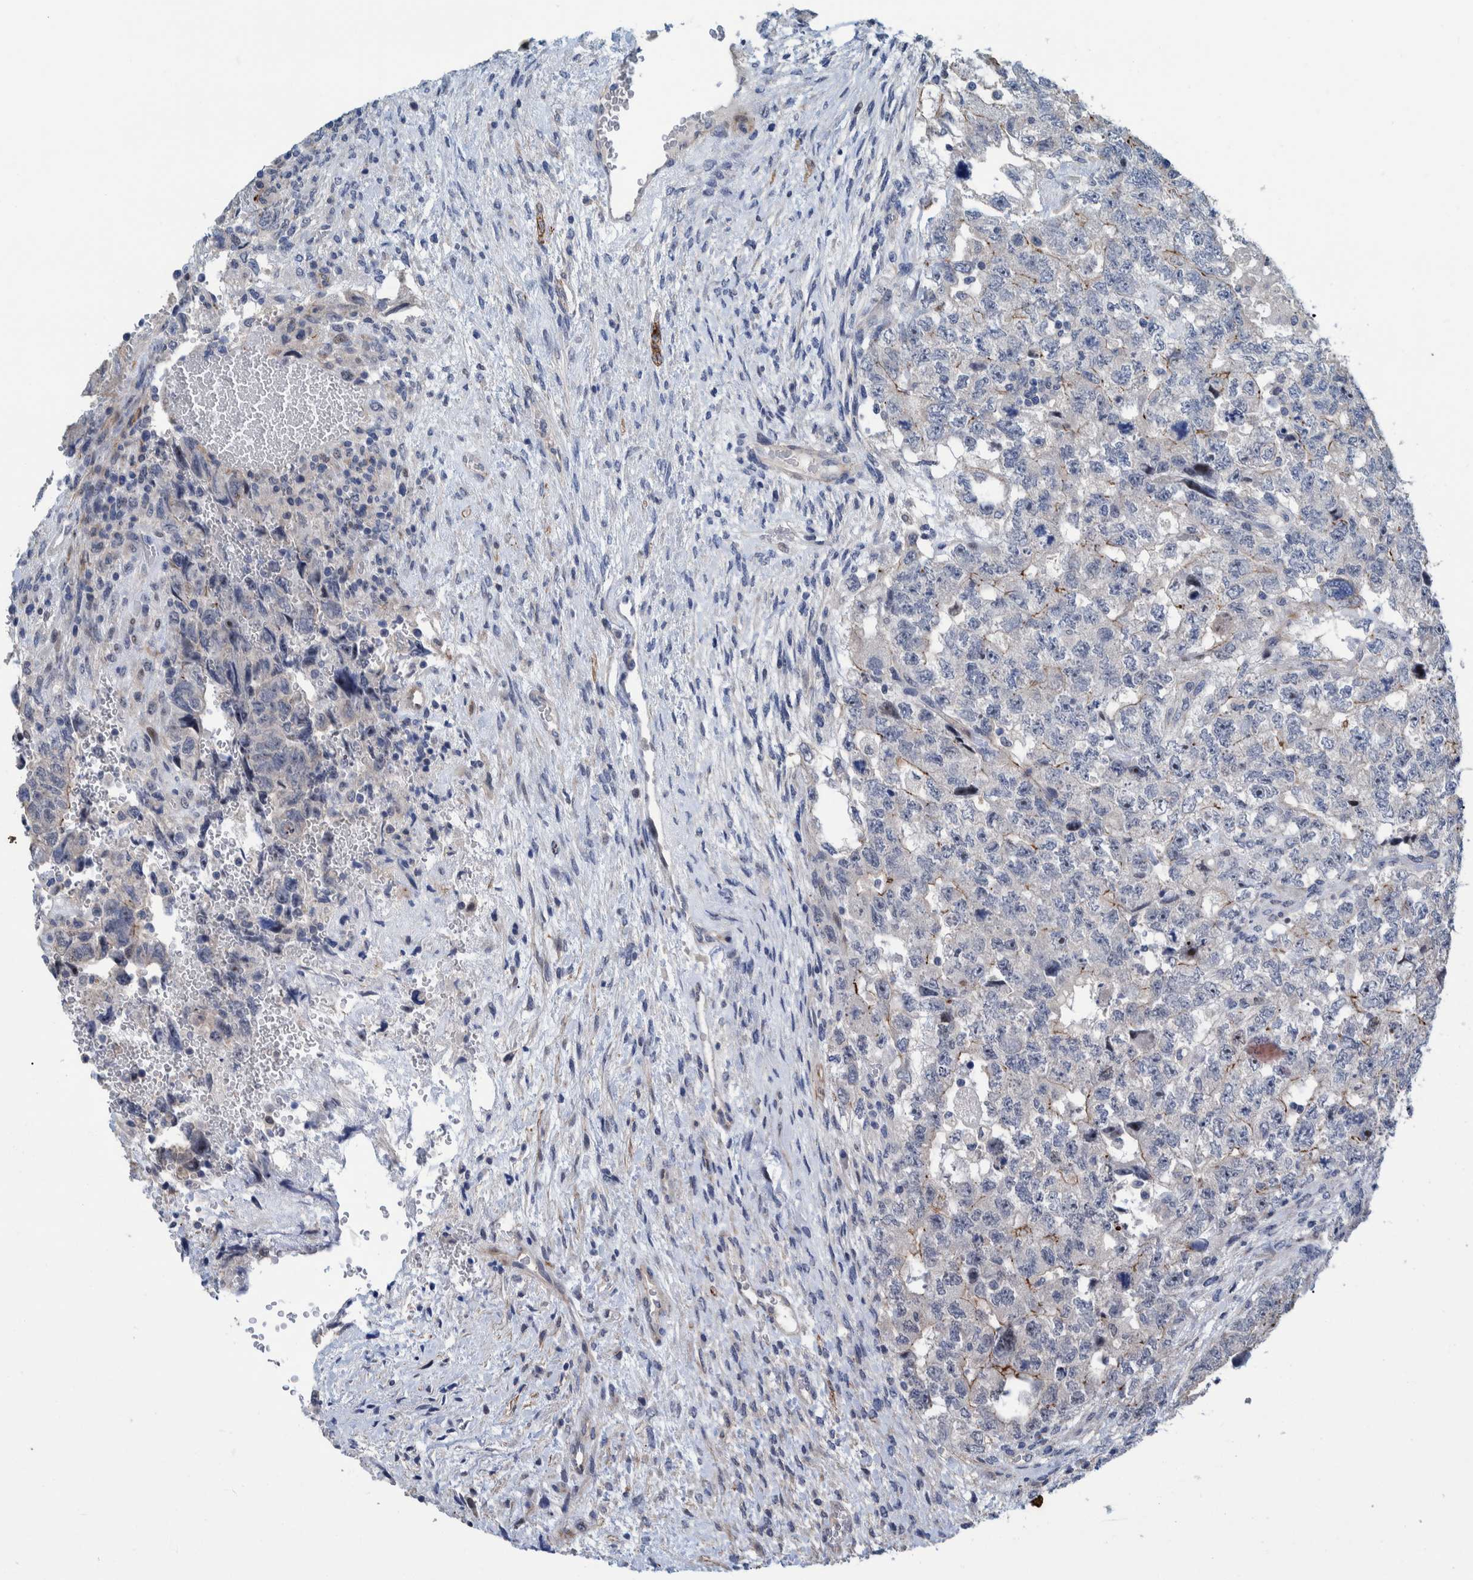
{"staining": {"intensity": "negative", "quantity": "none", "location": "none"}, "tissue": "testis cancer", "cell_type": "Tumor cells", "image_type": "cancer", "snomed": [{"axis": "morphology", "description": "Carcinoma, Embryonal, NOS"}, {"axis": "topography", "description": "Testis"}], "caption": "Immunohistochemistry of testis embryonal carcinoma exhibits no expression in tumor cells.", "gene": "MKS1", "patient": {"sex": "male", "age": 36}}